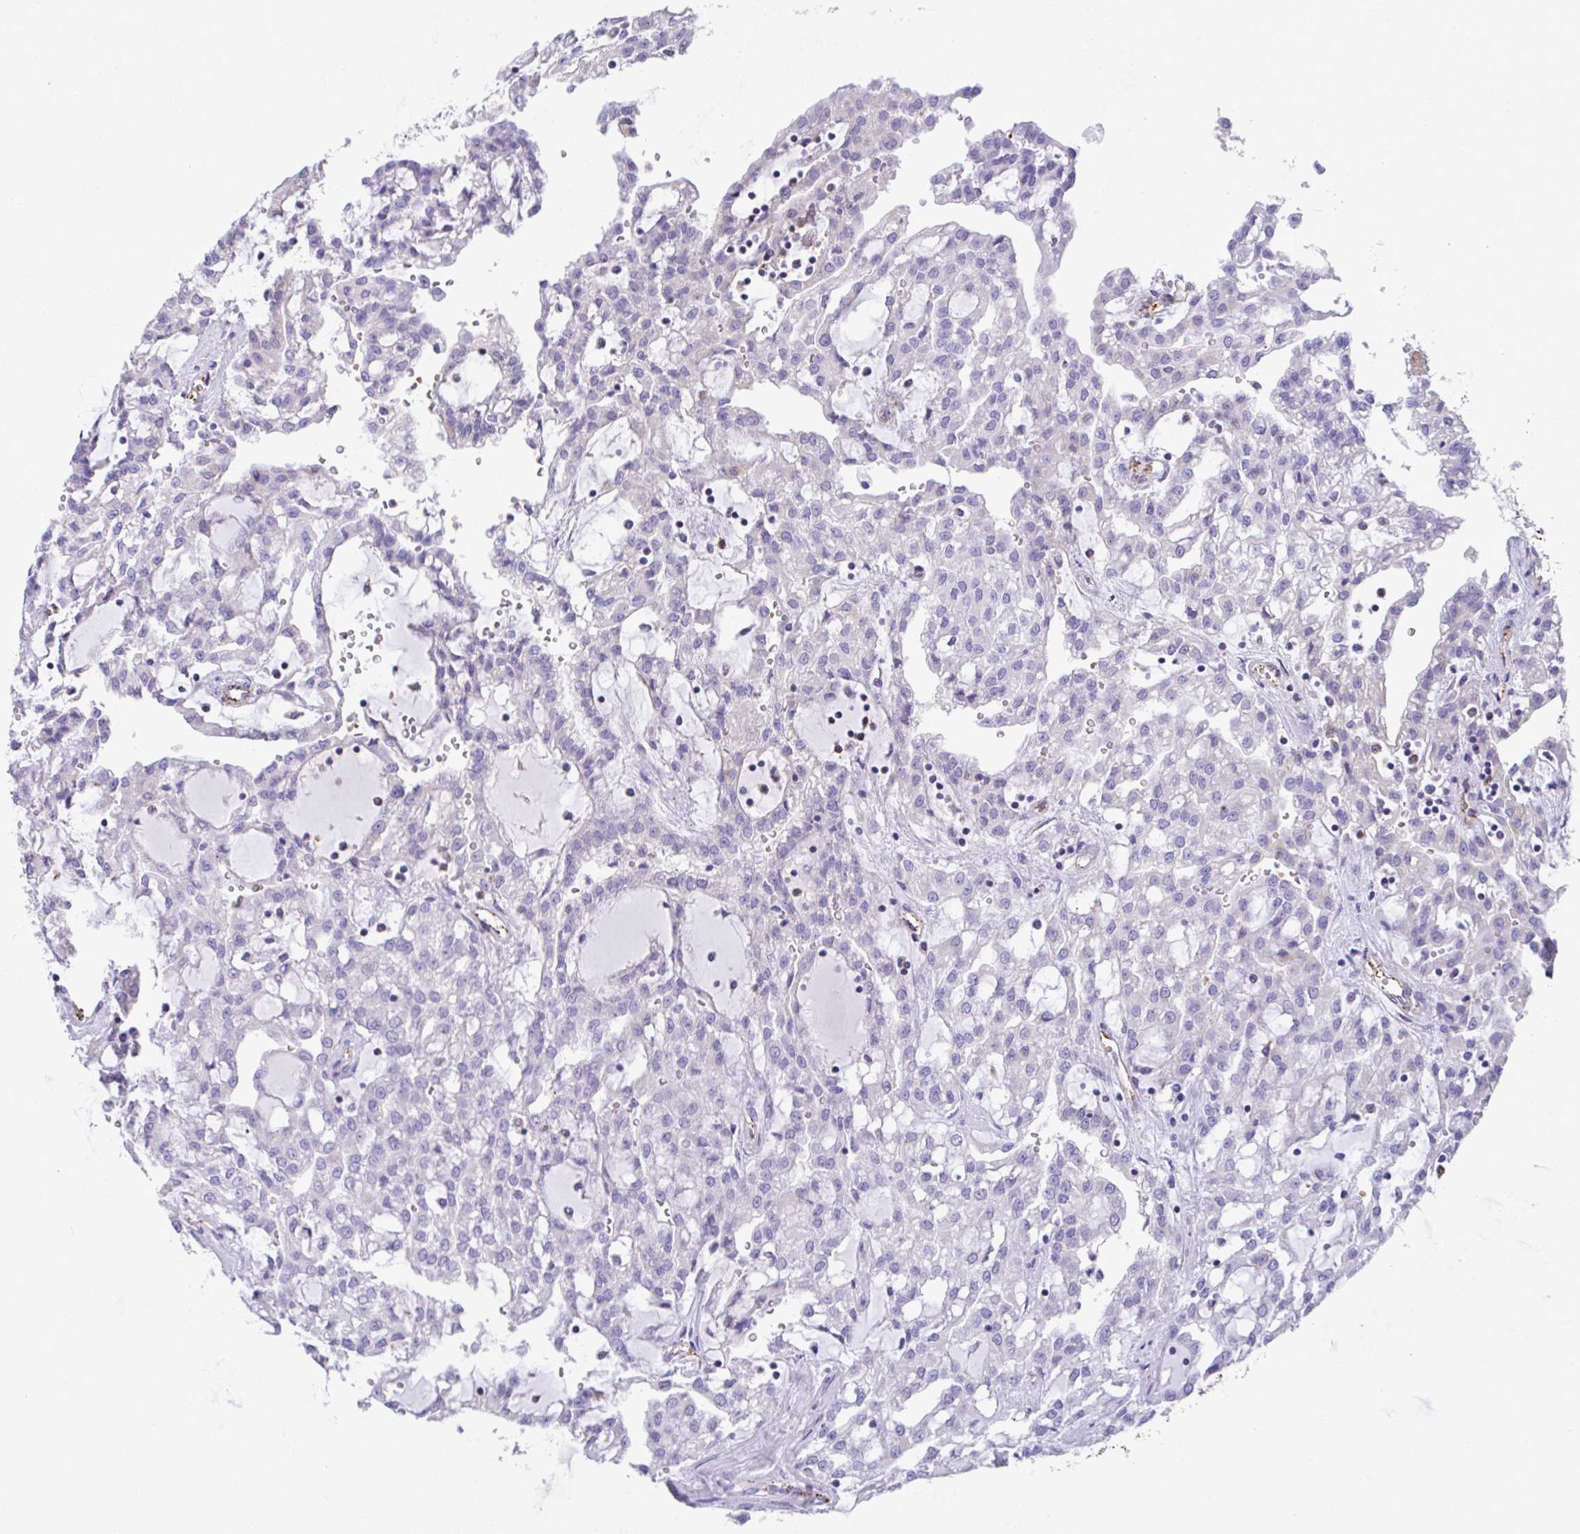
{"staining": {"intensity": "negative", "quantity": "none", "location": "none"}, "tissue": "renal cancer", "cell_type": "Tumor cells", "image_type": "cancer", "snomed": [{"axis": "morphology", "description": "Adenocarcinoma, NOS"}, {"axis": "topography", "description": "Kidney"}], "caption": "Micrograph shows no significant protein positivity in tumor cells of renal cancer.", "gene": "TNFAIP8", "patient": {"sex": "male", "age": 63}}